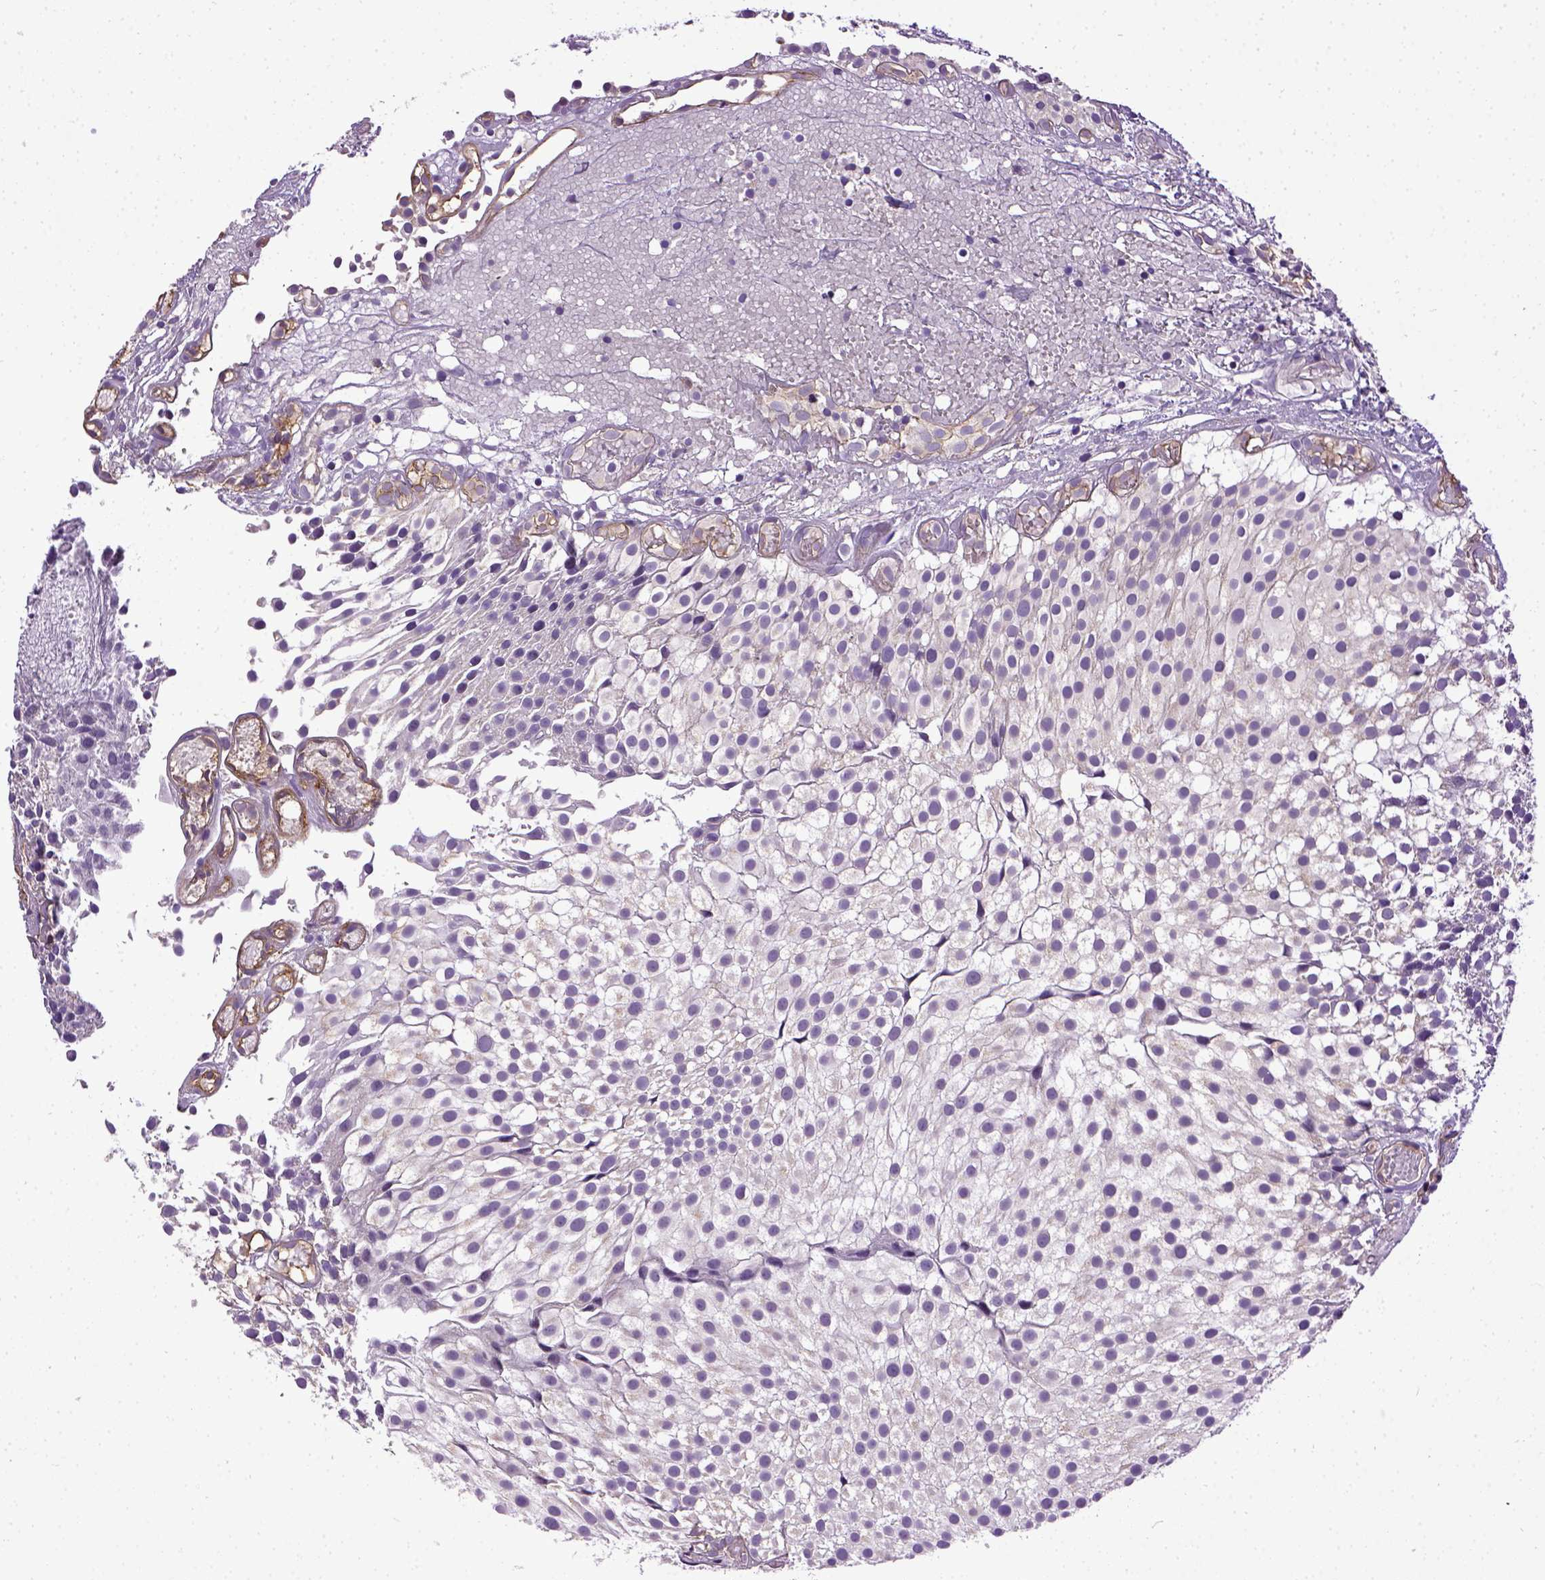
{"staining": {"intensity": "negative", "quantity": "none", "location": "none"}, "tissue": "urothelial cancer", "cell_type": "Tumor cells", "image_type": "cancer", "snomed": [{"axis": "morphology", "description": "Urothelial carcinoma, Low grade"}, {"axis": "topography", "description": "Urinary bladder"}], "caption": "Low-grade urothelial carcinoma was stained to show a protein in brown. There is no significant positivity in tumor cells.", "gene": "ENG", "patient": {"sex": "male", "age": 79}}